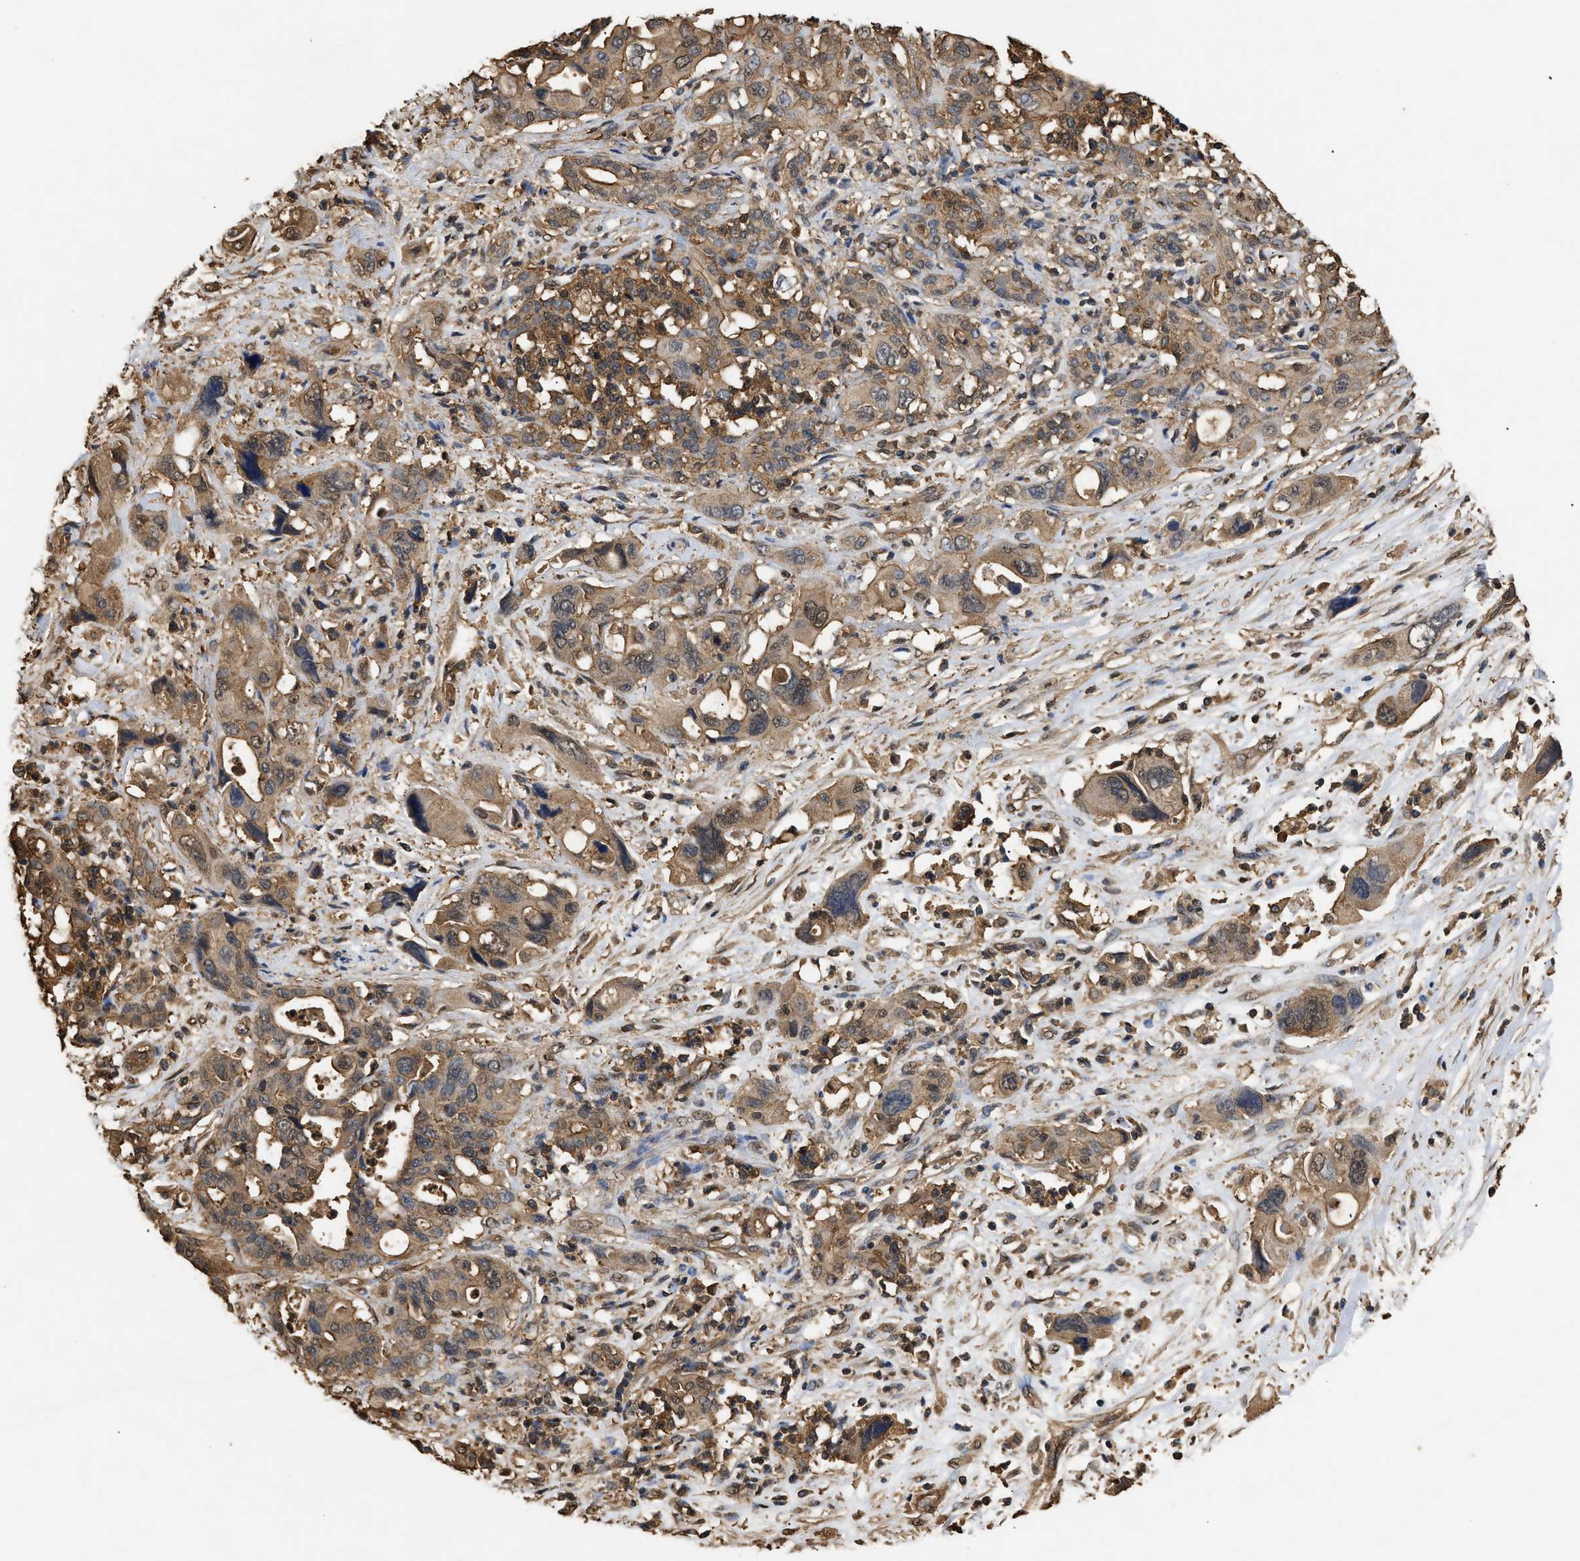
{"staining": {"intensity": "moderate", "quantity": ">75%", "location": "cytoplasmic/membranous"}, "tissue": "pancreatic cancer", "cell_type": "Tumor cells", "image_type": "cancer", "snomed": [{"axis": "morphology", "description": "Adenocarcinoma, NOS"}, {"axis": "topography", "description": "Pancreas"}], "caption": "Pancreatic adenocarcinoma stained with DAB IHC demonstrates medium levels of moderate cytoplasmic/membranous expression in about >75% of tumor cells. The protein of interest is stained brown, and the nuclei are stained in blue (DAB IHC with brightfield microscopy, high magnification).", "gene": "CALM1", "patient": {"sex": "male", "age": 46}}